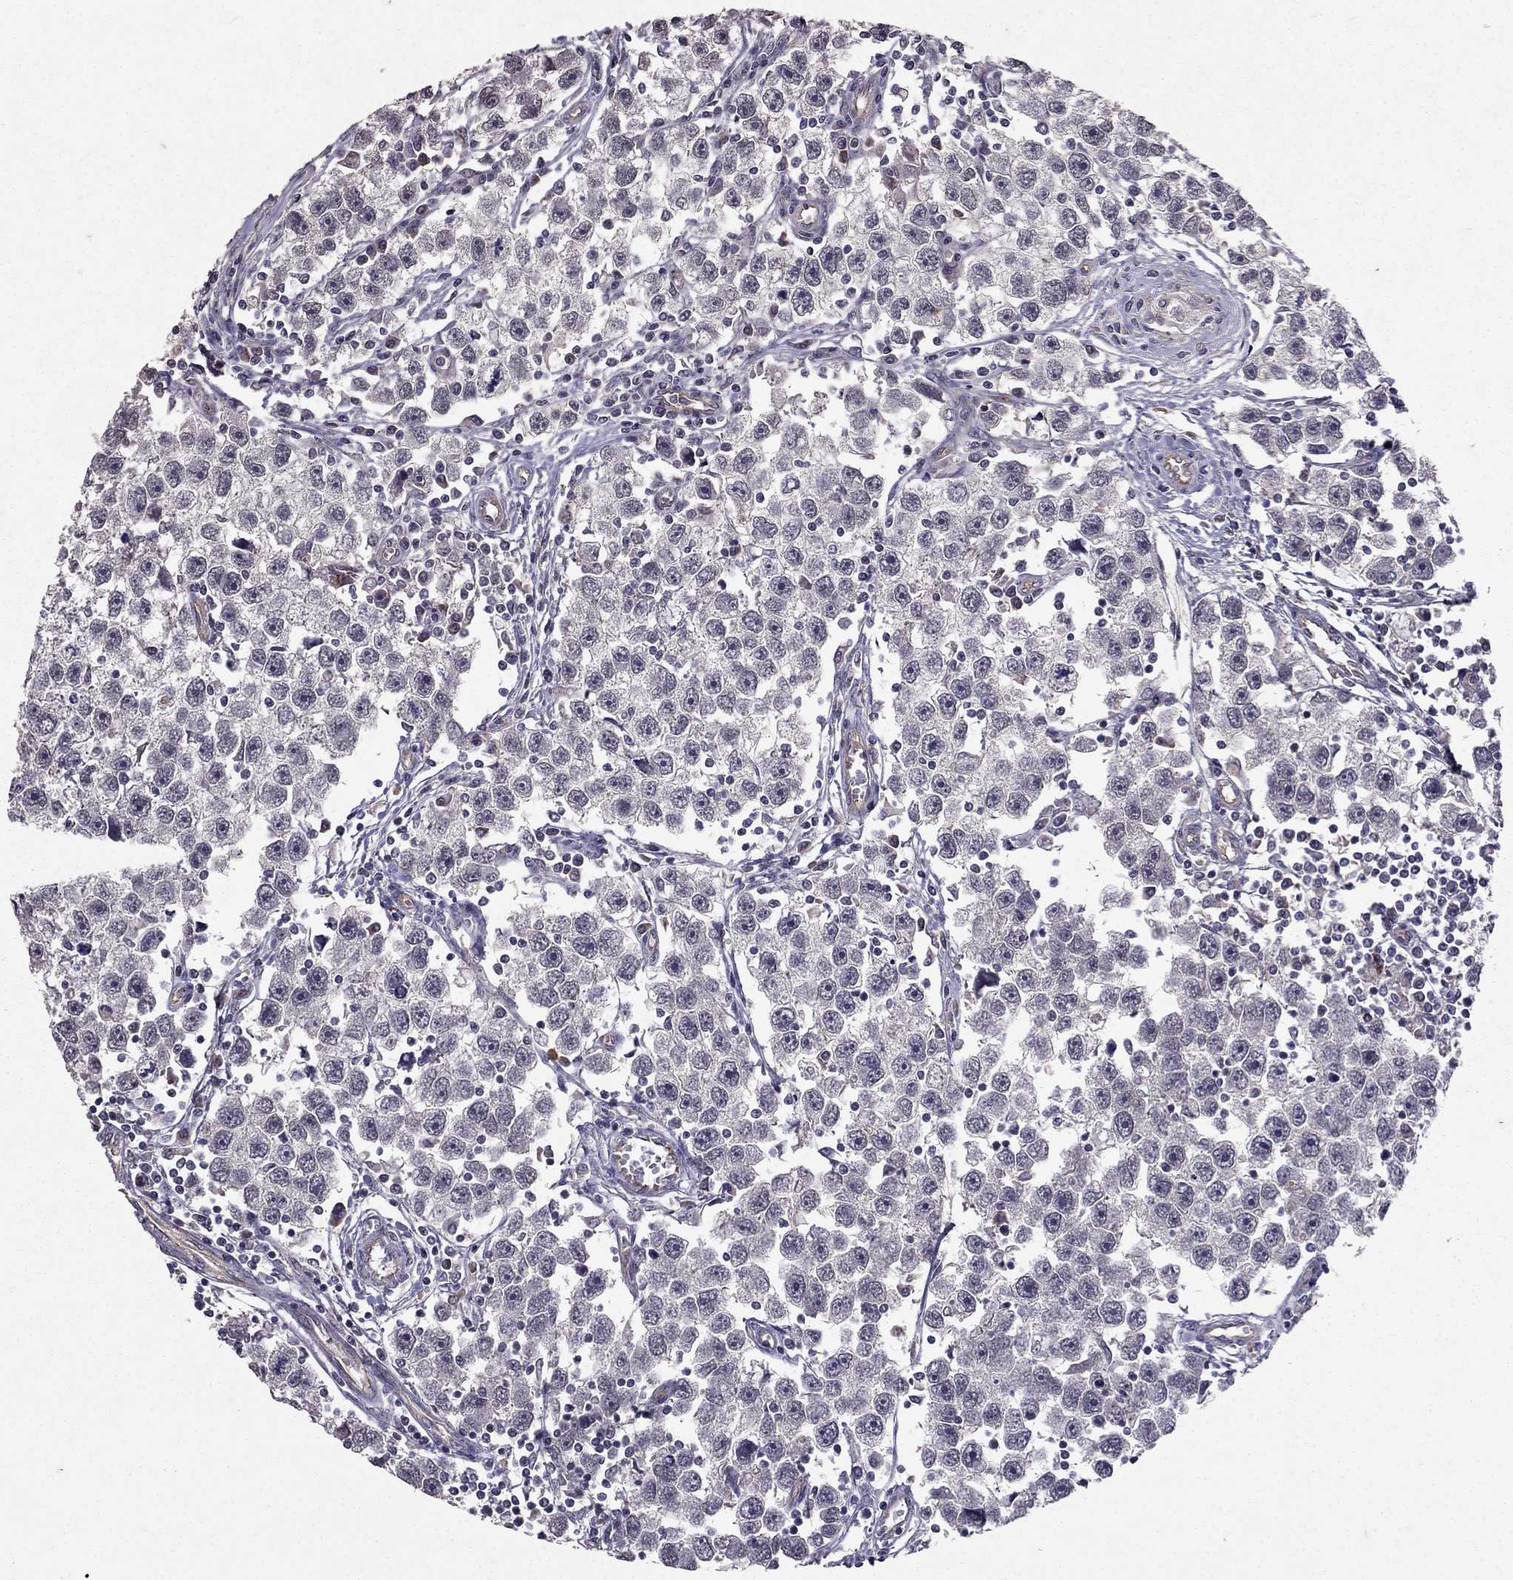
{"staining": {"intensity": "negative", "quantity": "none", "location": "none"}, "tissue": "testis cancer", "cell_type": "Tumor cells", "image_type": "cancer", "snomed": [{"axis": "morphology", "description": "Seminoma, NOS"}, {"axis": "topography", "description": "Testis"}], "caption": "An IHC image of testis seminoma is shown. There is no staining in tumor cells of testis seminoma.", "gene": "RASIP1", "patient": {"sex": "male", "age": 30}}